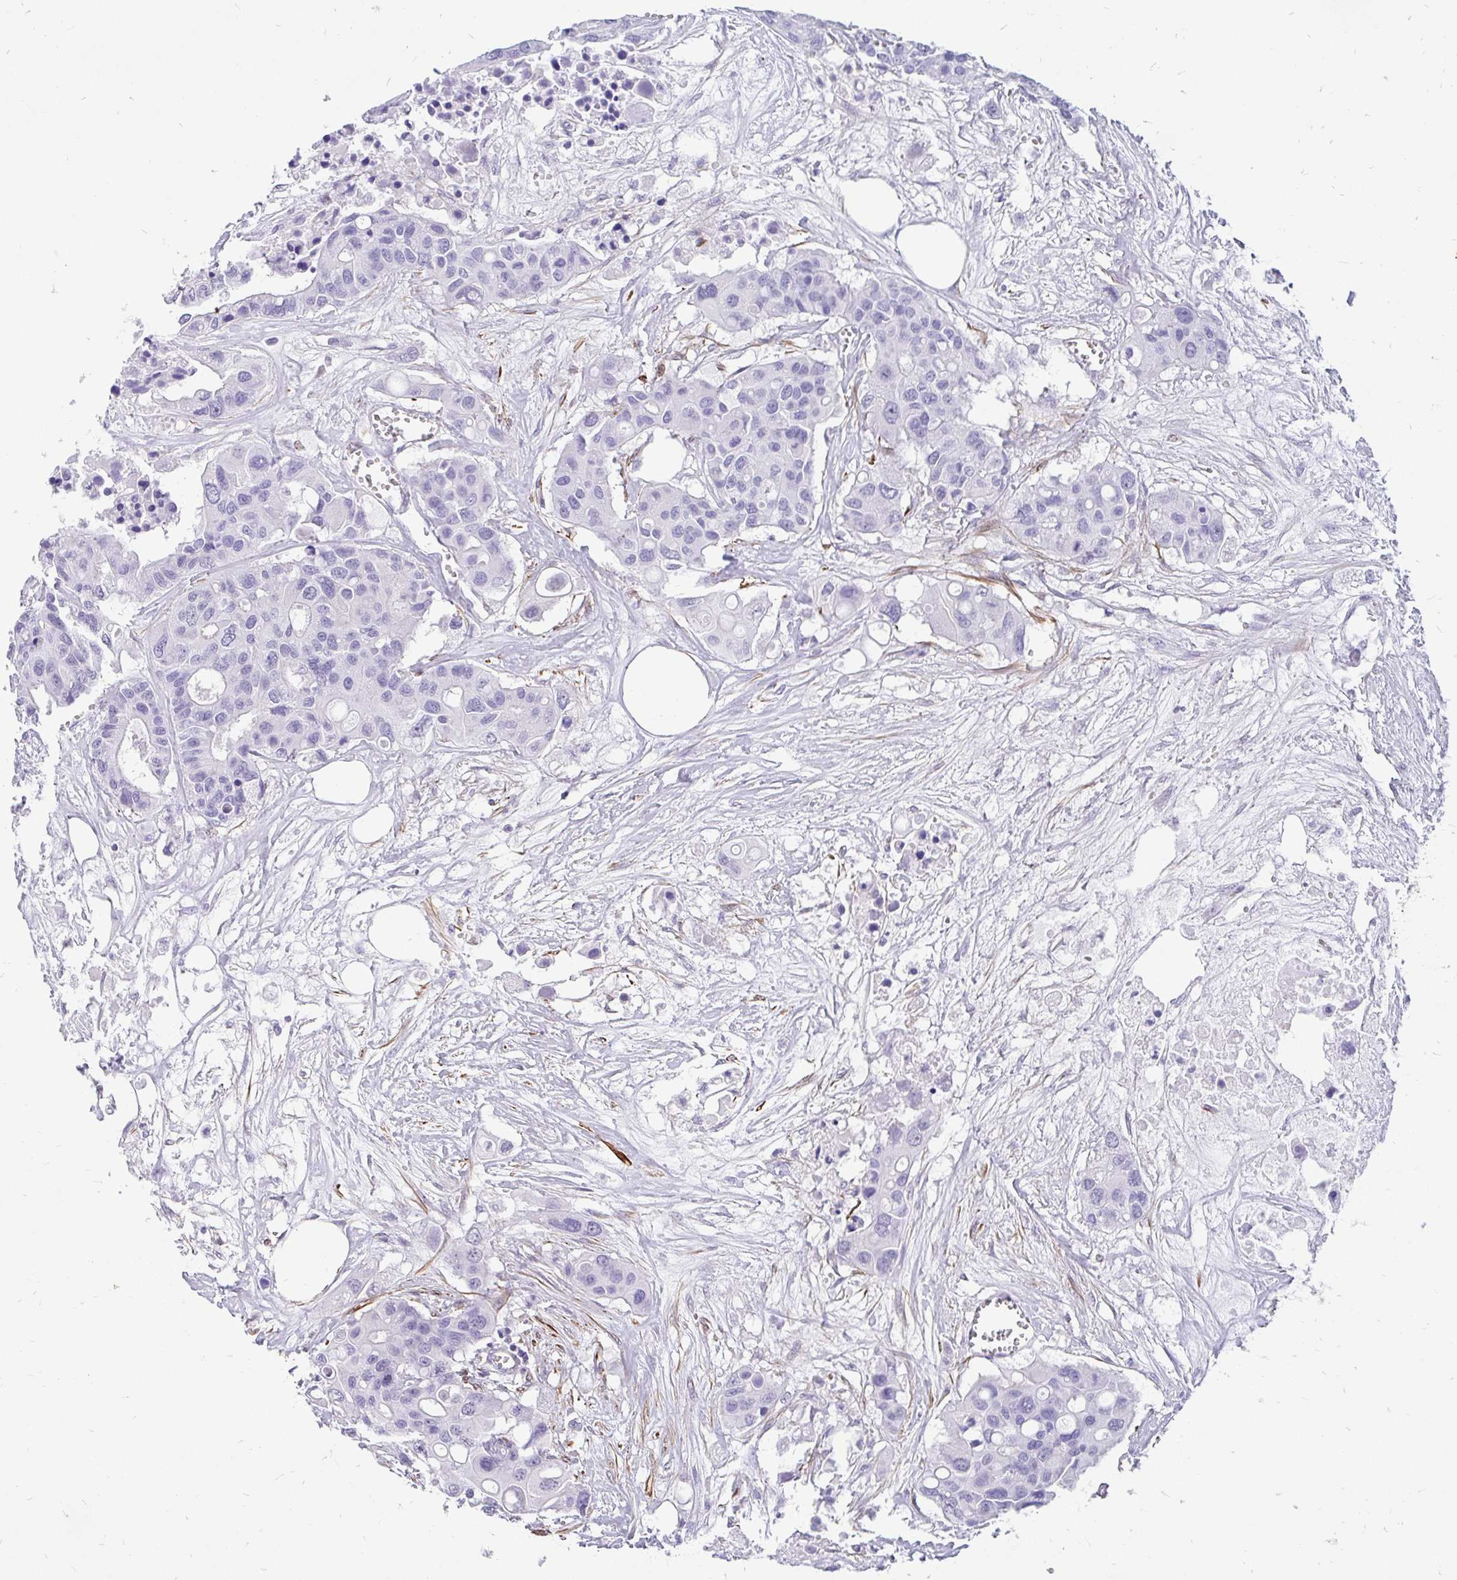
{"staining": {"intensity": "negative", "quantity": "none", "location": "none"}, "tissue": "colorectal cancer", "cell_type": "Tumor cells", "image_type": "cancer", "snomed": [{"axis": "morphology", "description": "Adenocarcinoma, NOS"}, {"axis": "topography", "description": "Colon"}], "caption": "Protein analysis of colorectal cancer exhibits no significant staining in tumor cells. (DAB (3,3'-diaminobenzidine) immunohistochemistry with hematoxylin counter stain).", "gene": "EML5", "patient": {"sex": "male", "age": 77}}